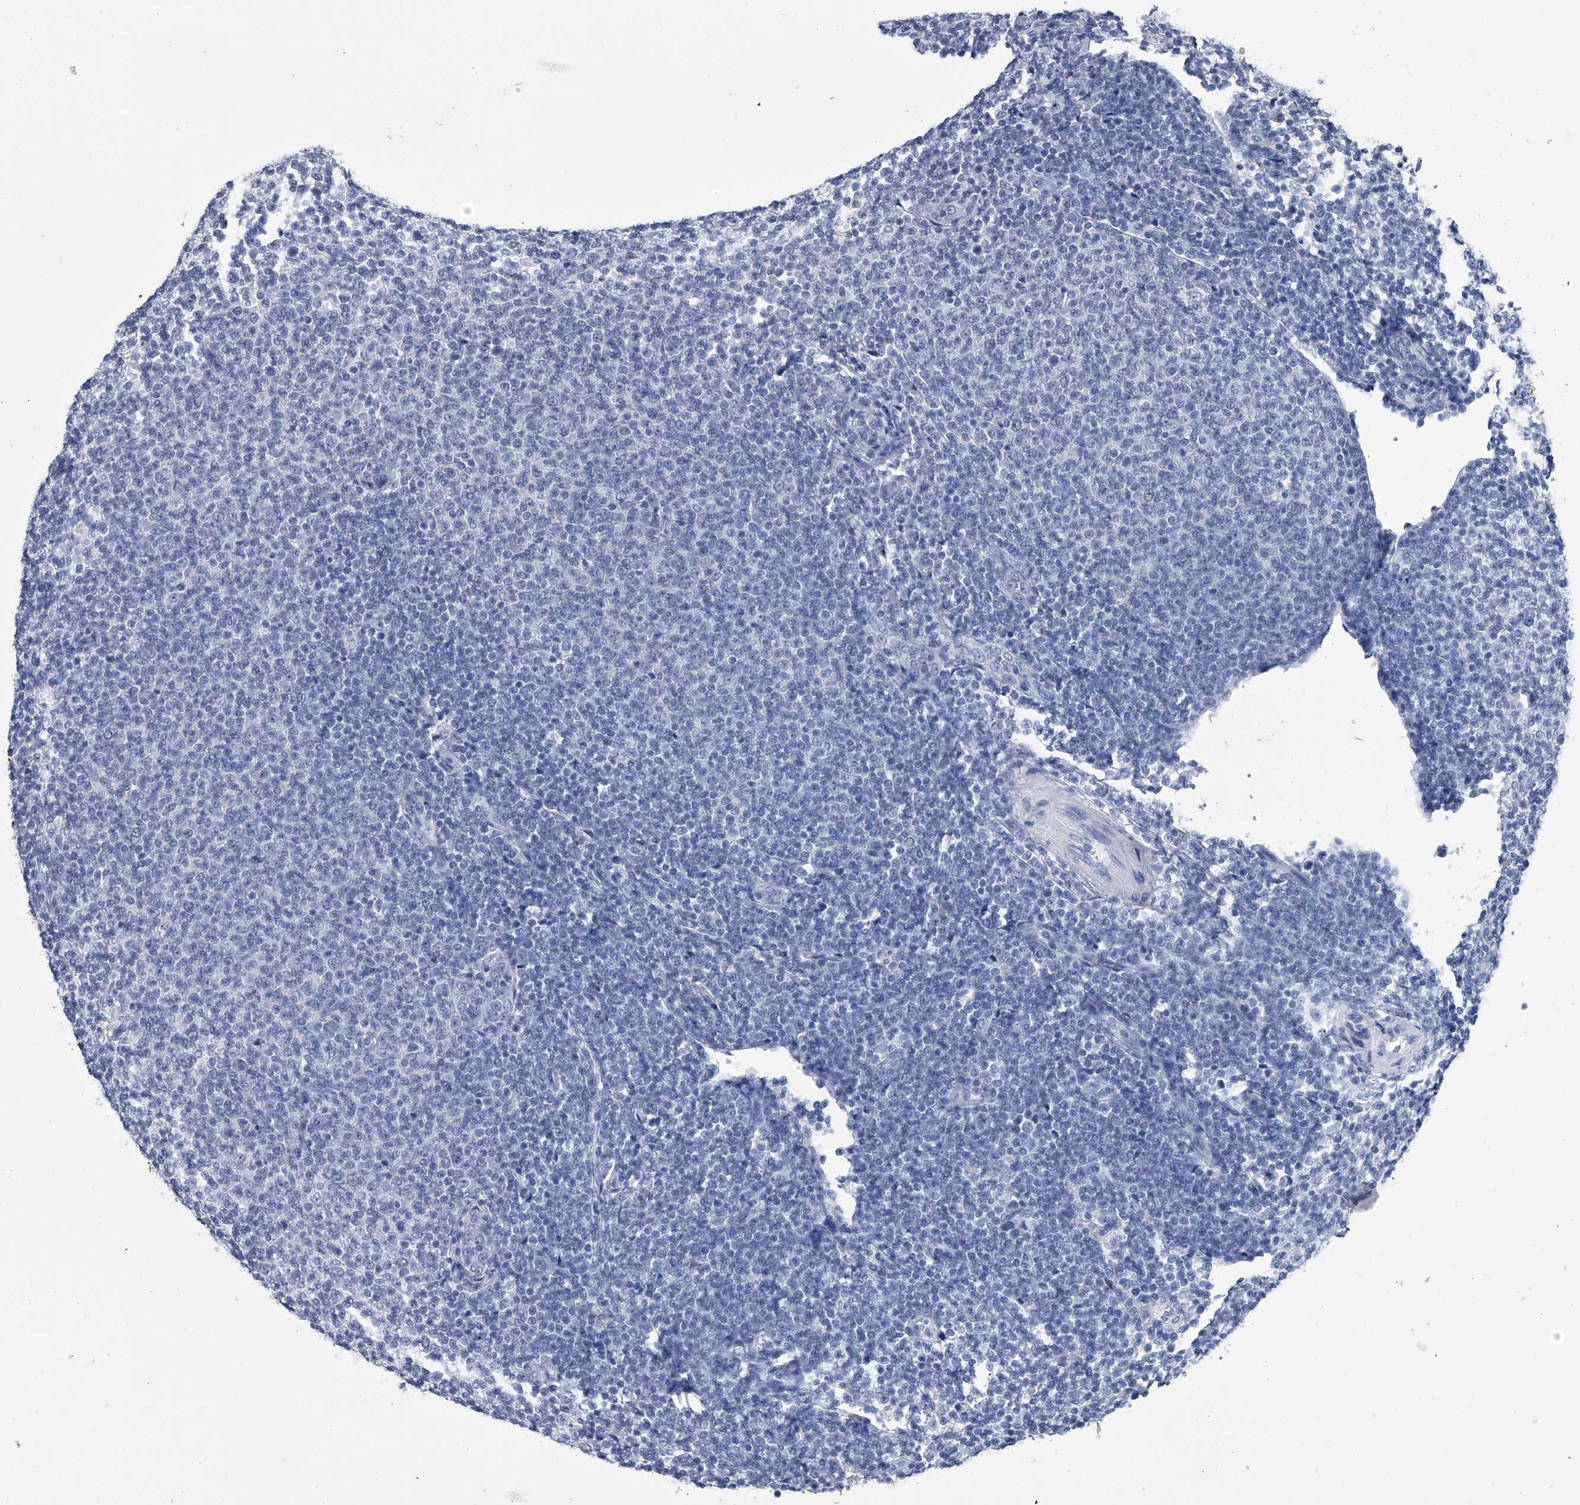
{"staining": {"intensity": "negative", "quantity": "none", "location": "none"}, "tissue": "lymphoma", "cell_type": "Tumor cells", "image_type": "cancer", "snomed": [{"axis": "morphology", "description": "Malignant lymphoma, non-Hodgkin's type, Low grade"}, {"axis": "topography", "description": "Lymph node"}], "caption": "Human low-grade malignant lymphoma, non-Hodgkin's type stained for a protein using immunohistochemistry exhibits no staining in tumor cells.", "gene": "OAT", "patient": {"sex": "male", "age": 66}}